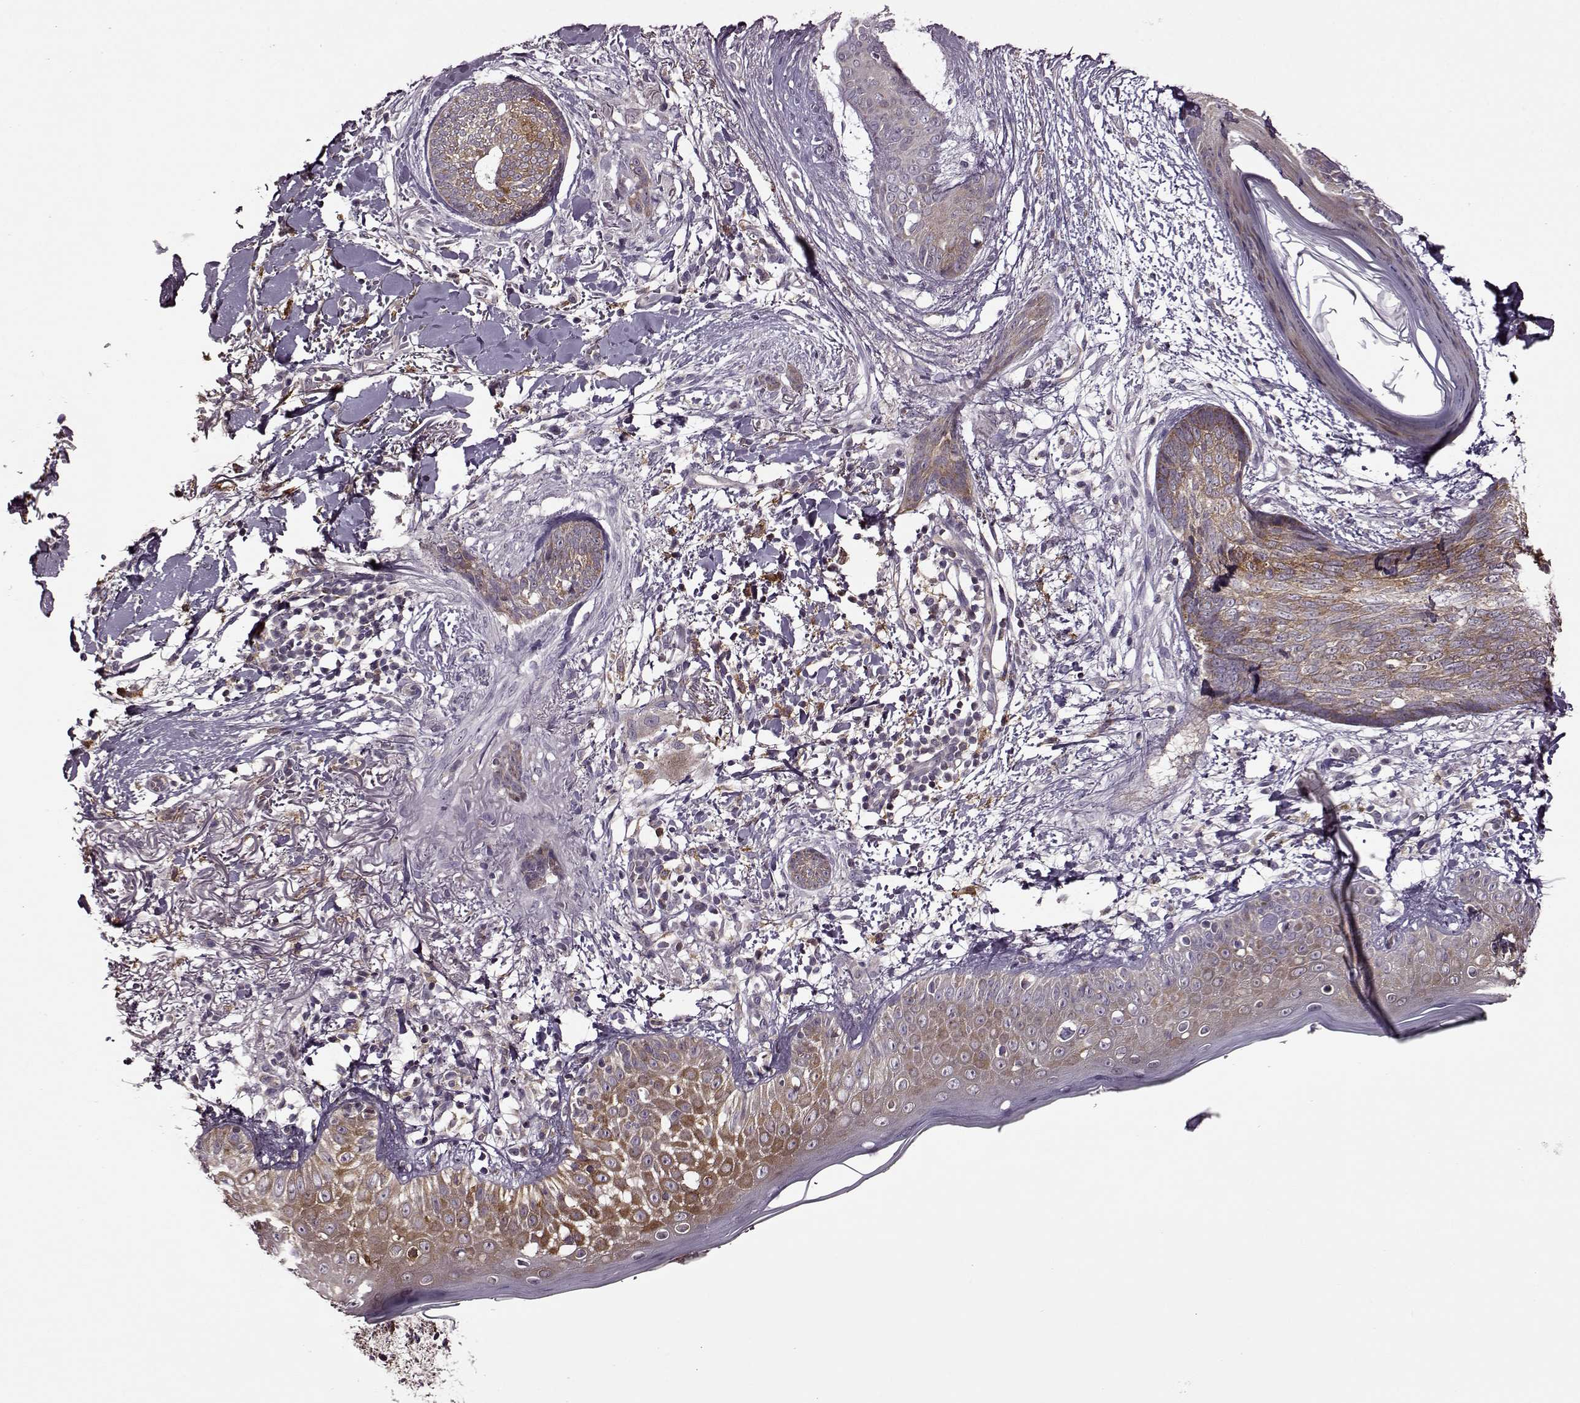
{"staining": {"intensity": "moderate", "quantity": ">75%", "location": "cytoplasmic/membranous"}, "tissue": "skin cancer", "cell_type": "Tumor cells", "image_type": "cancer", "snomed": [{"axis": "morphology", "description": "Normal tissue, NOS"}, {"axis": "morphology", "description": "Basal cell carcinoma"}, {"axis": "topography", "description": "Skin"}], "caption": "IHC (DAB) staining of skin basal cell carcinoma shows moderate cytoplasmic/membranous protein positivity in approximately >75% of tumor cells. (Stains: DAB in brown, nuclei in blue, Microscopy: brightfield microscopy at high magnification).", "gene": "MTSS1", "patient": {"sex": "male", "age": 84}}